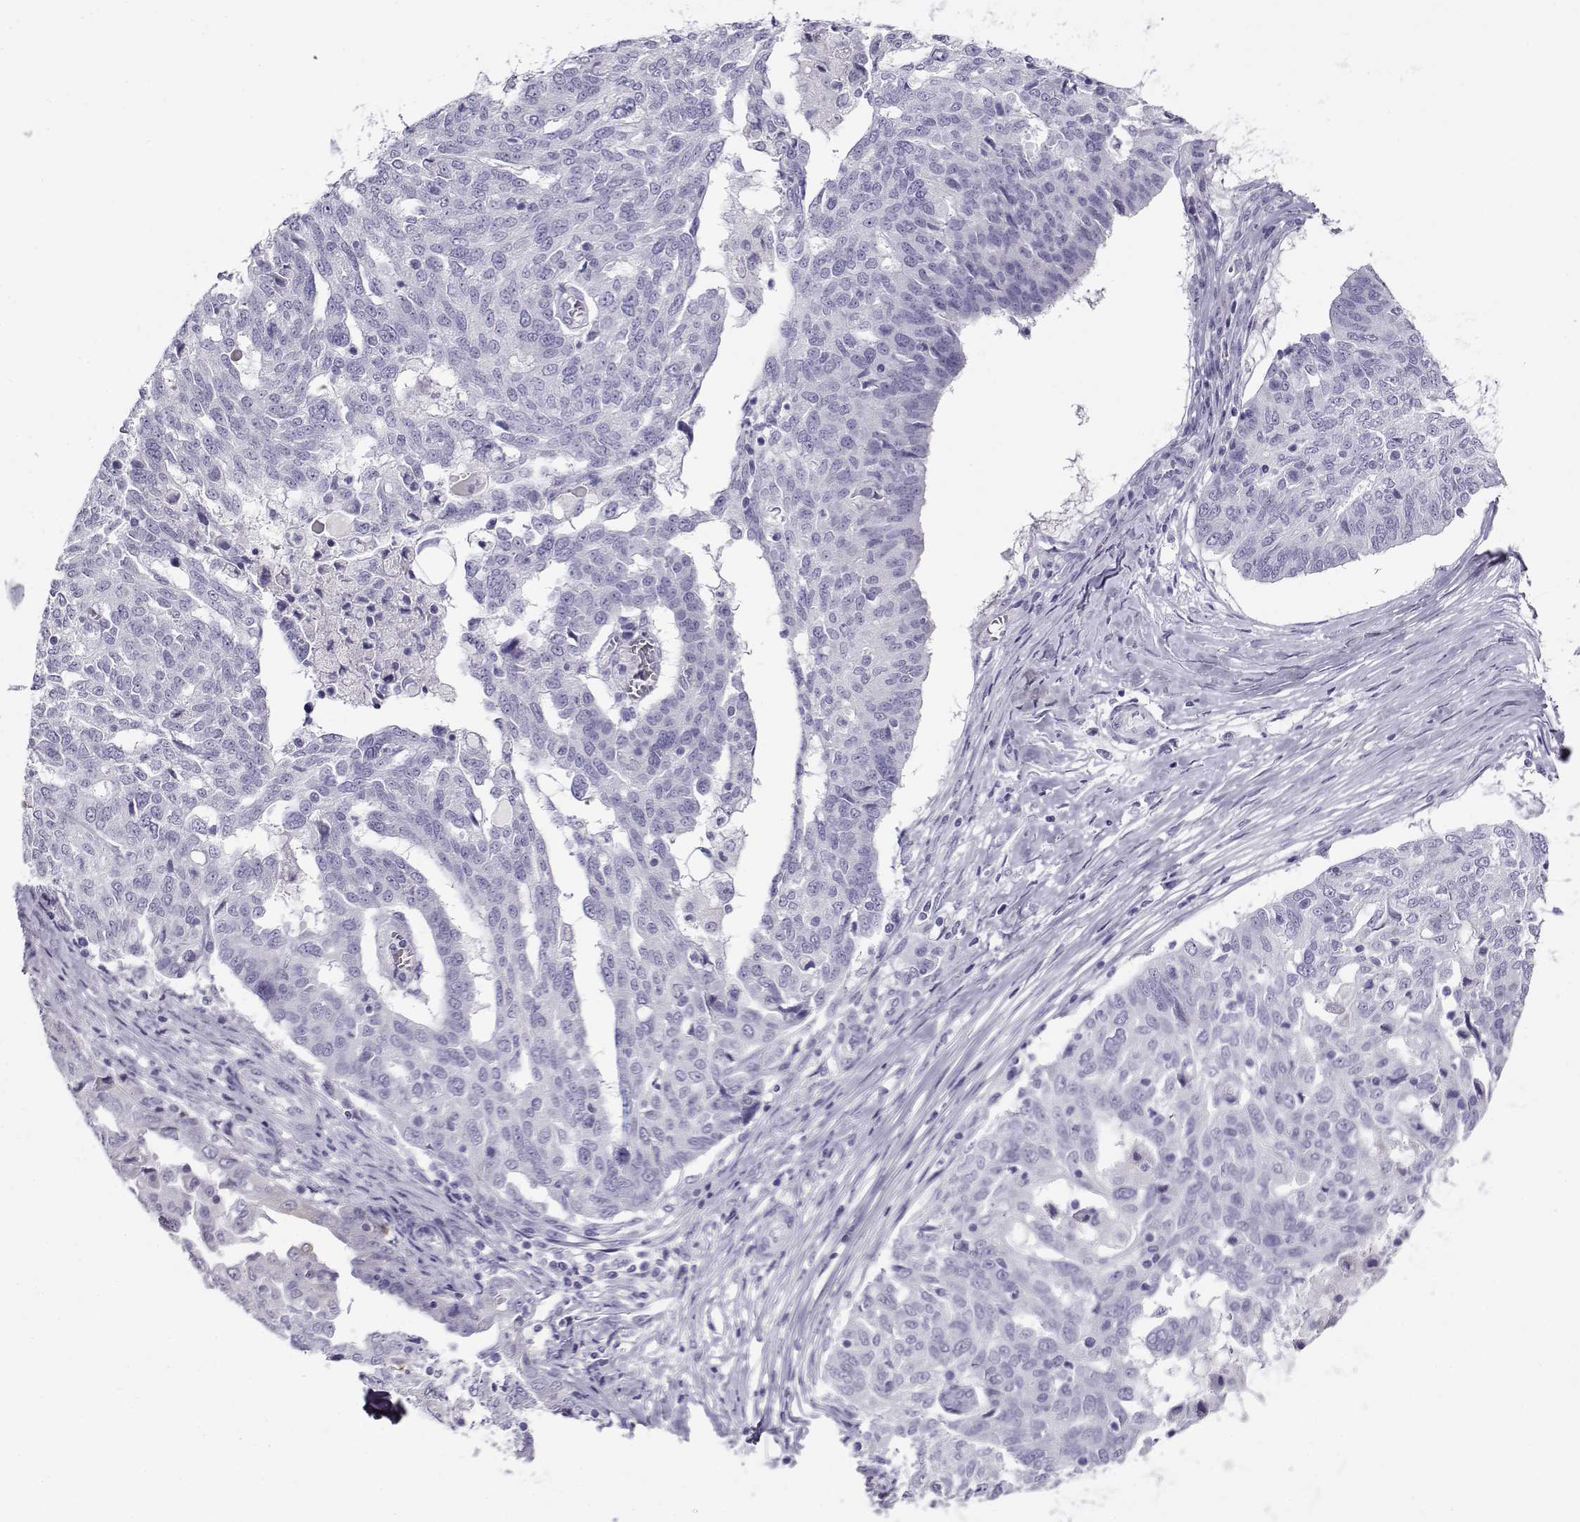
{"staining": {"intensity": "negative", "quantity": "none", "location": "none"}, "tissue": "ovarian cancer", "cell_type": "Tumor cells", "image_type": "cancer", "snomed": [{"axis": "morphology", "description": "Cystadenocarcinoma, serous, NOS"}, {"axis": "topography", "description": "Ovary"}], "caption": "Immunohistochemical staining of ovarian cancer reveals no significant positivity in tumor cells. (Brightfield microscopy of DAB (3,3'-diaminobenzidine) IHC at high magnification).", "gene": "RHOXF2", "patient": {"sex": "female", "age": 67}}